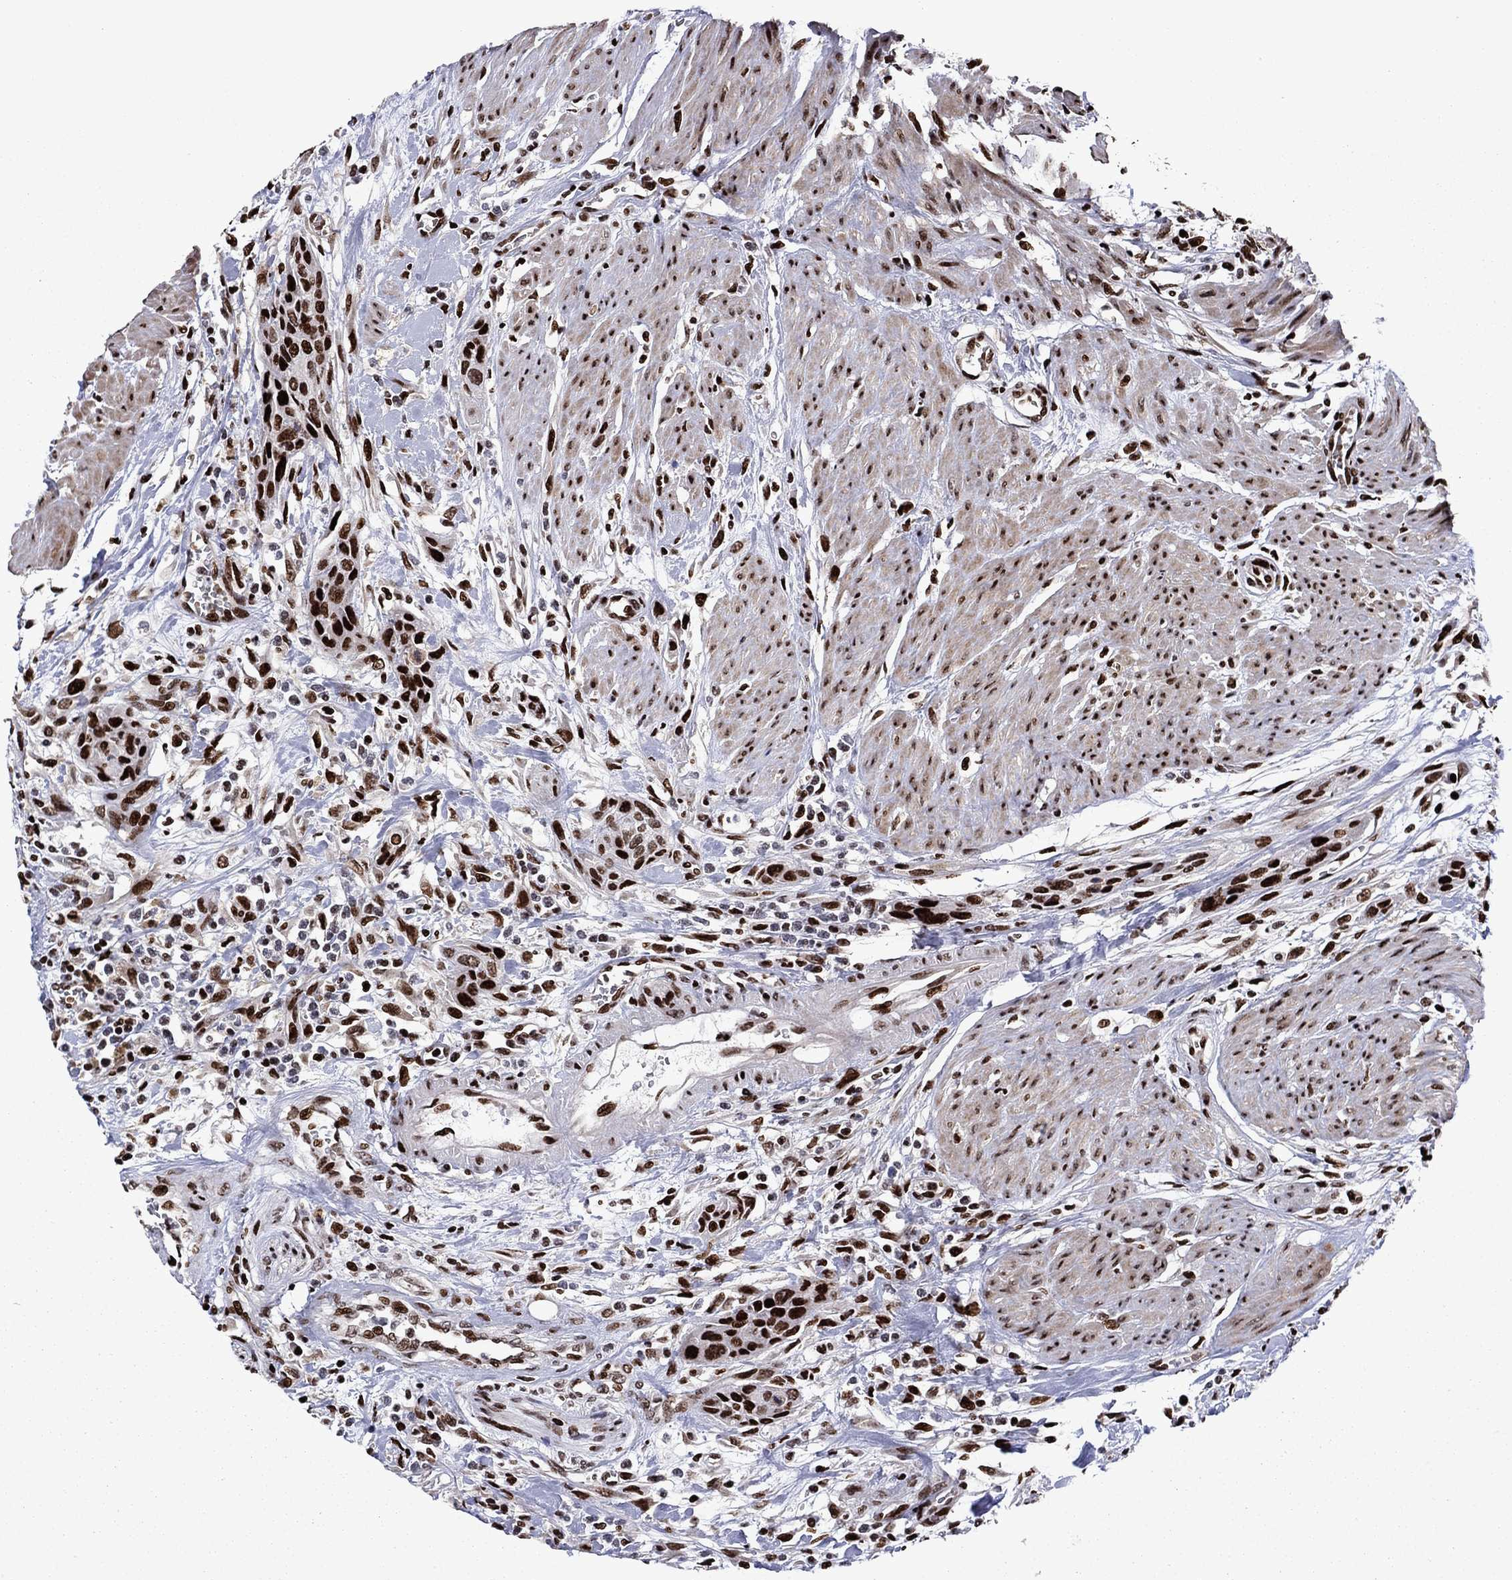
{"staining": {"intensity": "strong", "quantity": ">75%", "location": "nuclear"}, "tissue": "urothelial cancer", "cell_type": "Tumor cells", "image_type": "cancer", "snomed": [{"axis": "morphology", "description": "Urothelial carcinoma, High grade"}, {"axis": "topography", "description": "Urinary bladder"}], "caption": "A high amount of strong nuclear positivity is identified in approximately >75% of tumor cells in high-grade urothelial carcinoma tissue. (DAB IHC, brown staining for protein, blue staining for nuclei).", "gene": "LIMK1", "patient": {"sex": "male", "age": 35}}